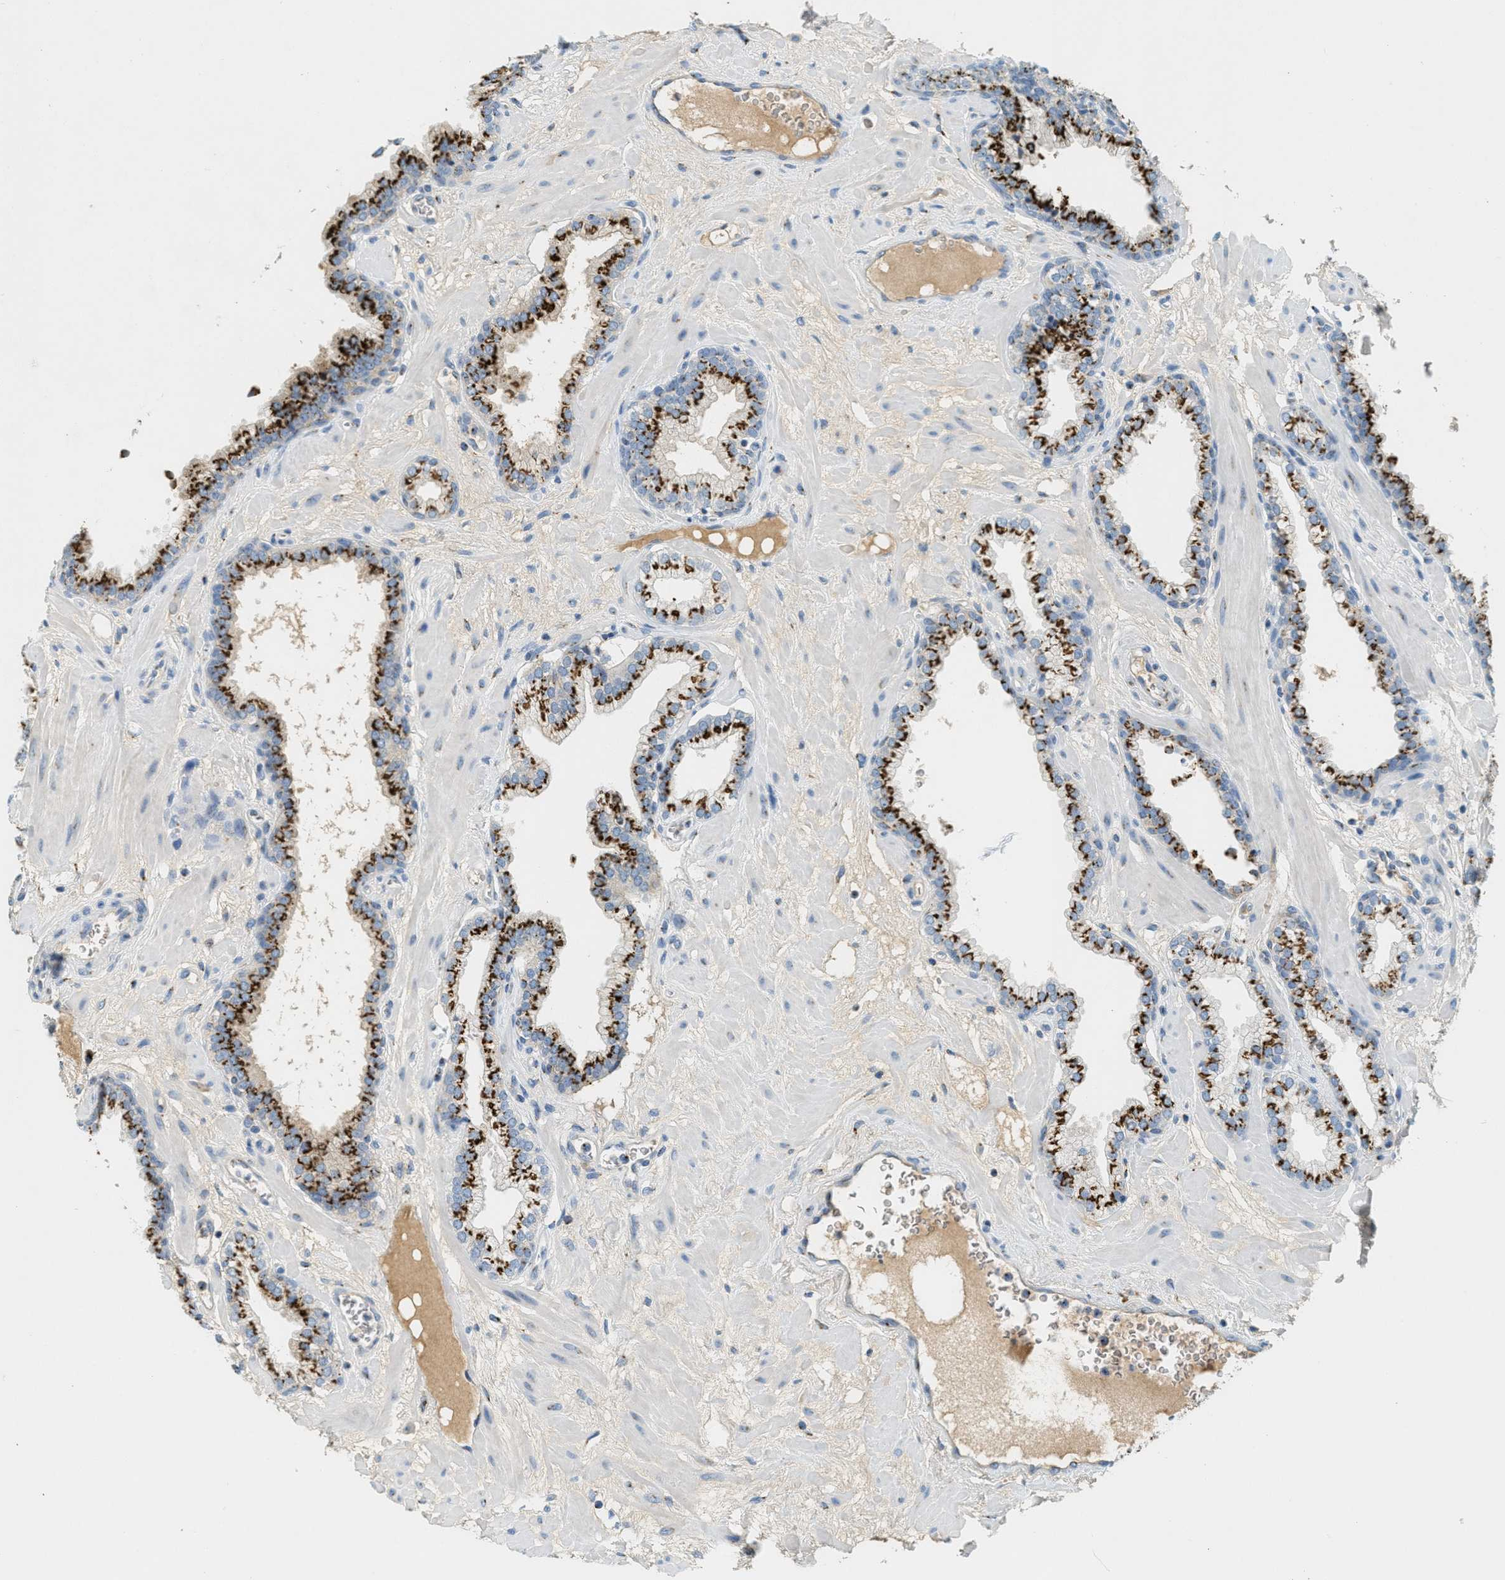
{"staining": {"intensity": "strong", "quantity": ">75%", "location": "cytoplasmic/membranous"}, "tissue": "prostate", "cell_type": "Glandular cells", "image_type": "normal", "snomed": [{"axis": "morphology", "description": "Normal tissue, NOS"}, {"axis": "morphology", "description": "Urothelial carcinoma, Low grade"}, {"axis": "topography", "description": "Urinary bladder"}, {"axis": "topography", "description": "Prostate"}], "caption": "Immunohistochemical staining of unremarkable human prostate reveals strong cytoplasmic/membranous protein positivity in about >75% of glandular cells. The protein of interest is shown in brown color, while the nuclei are stained blue.", "gene": "ENTPD4", "patient": {"sex": "male", "age": 60}}